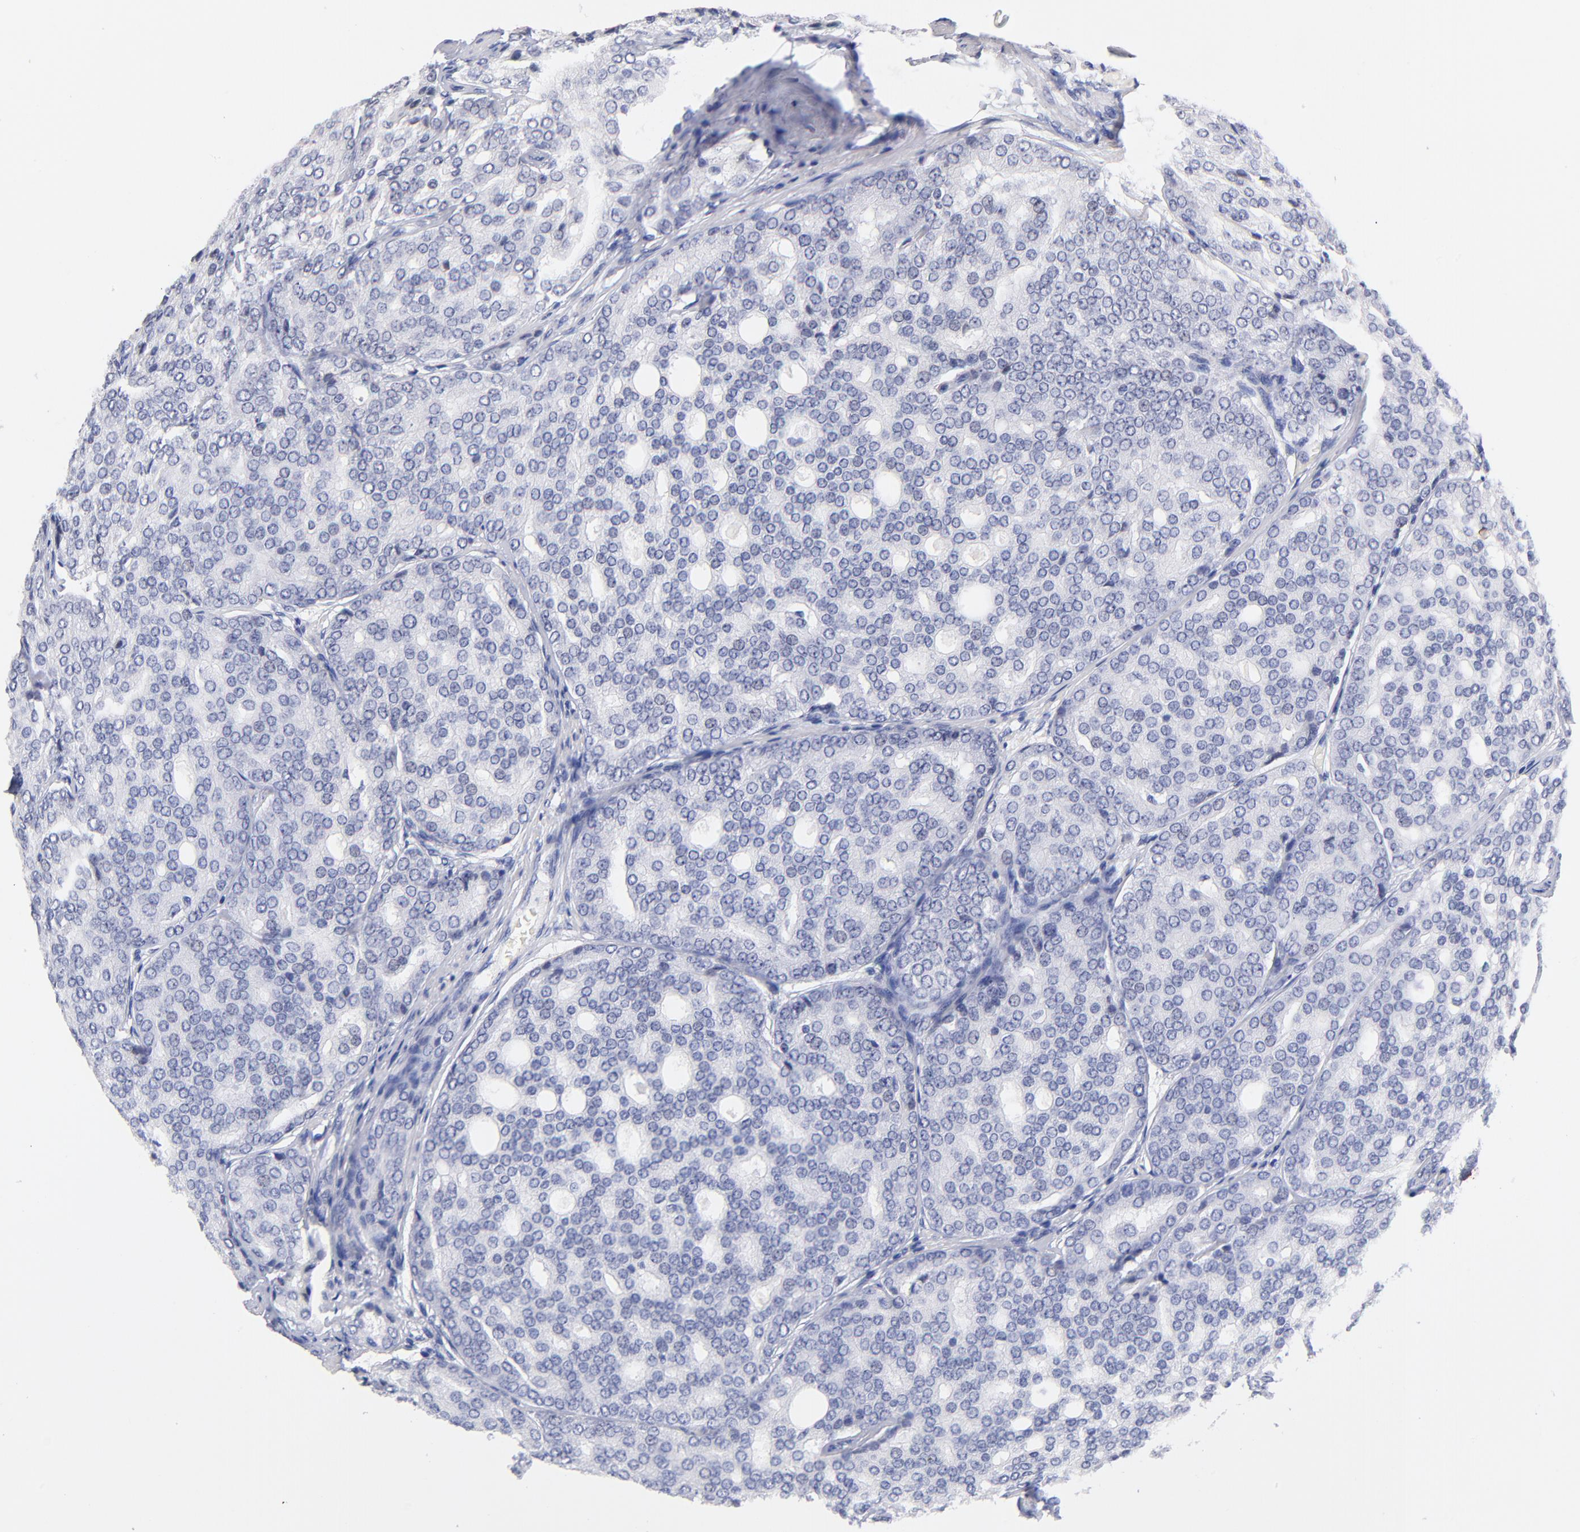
{"staining": {"intensity": "negative", "quantity": "none", "location": "none"}, "tissue": "prostate cancer", "cell_type": "Tumor cells", "image_type": "cancer", "snomed": [{"axis": "morphology", "description": "Adenocarcinoma, High grade"}, {"axis": "topography", "description": "Prostate"}], "caption": "There is no significant staining in tumor cells of prostate adenocarcinoma (high-grade).", "gene": "ZNF74", "patient": {"sex": "male", "age": 64}}